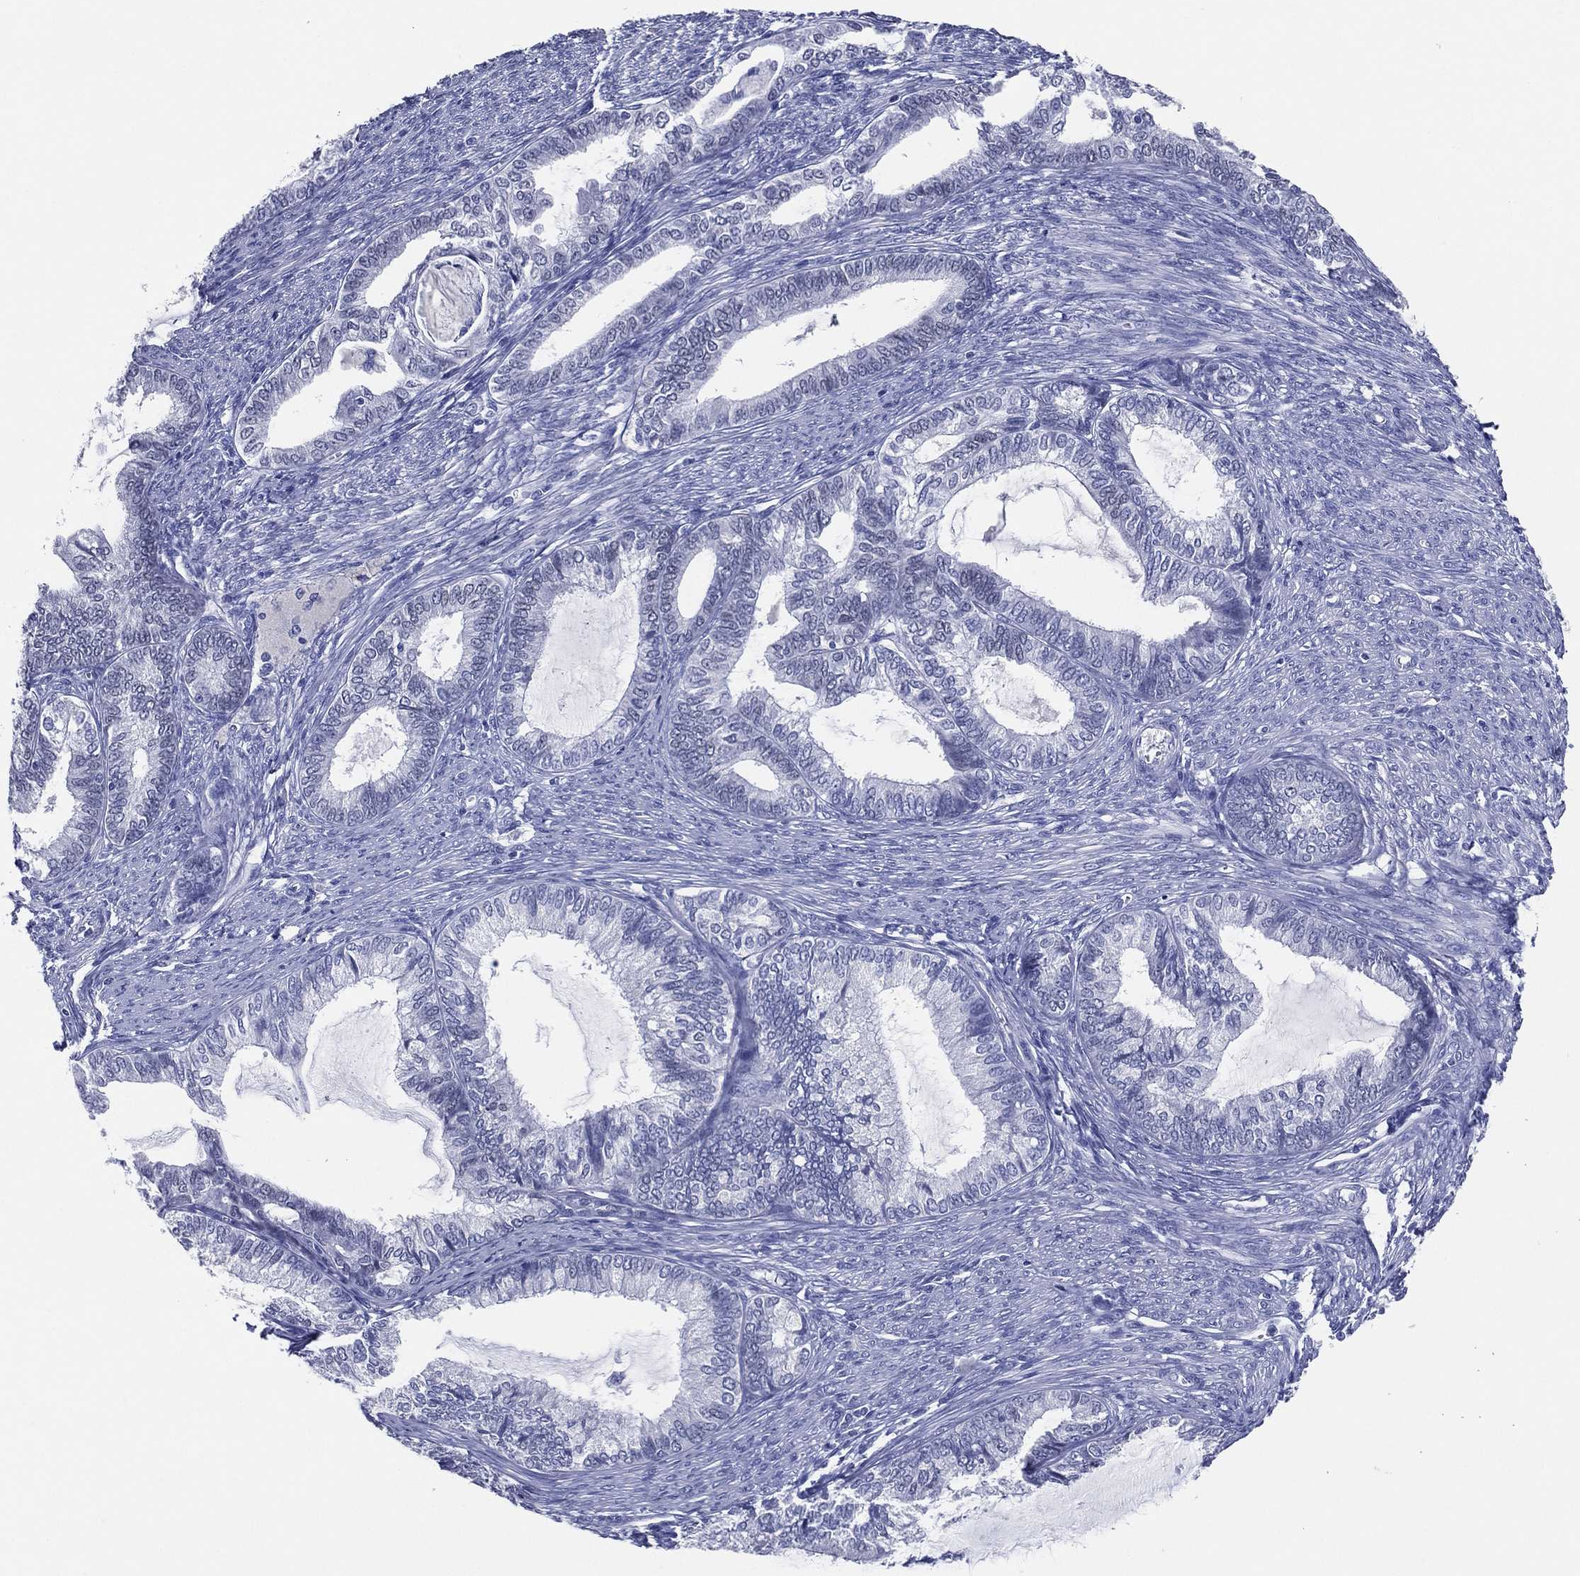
{"staining": {"intensity": "negative", "quantity": "none", "location": "none"}, "tissue": "endometrial cancer", "cell_type": "Tumor cells", "image_type": "cancer", "snomed": [{"axis": "morphology", "description": "Adenocarcinoma, NOS"}, {"axis": "topography", "description": "Endometrium"}], "caption": "DAB immunohistochemical staining of human endometrial cancer (adenocarcinoma) displays no significant positivity in tumor cells. (Brightfield microscopy of DAB (3,3'-diaminobenzidine) IHC at high magnification).", "gene": "TFAP2A", "patient": {"sex": "female", "age": 86}}